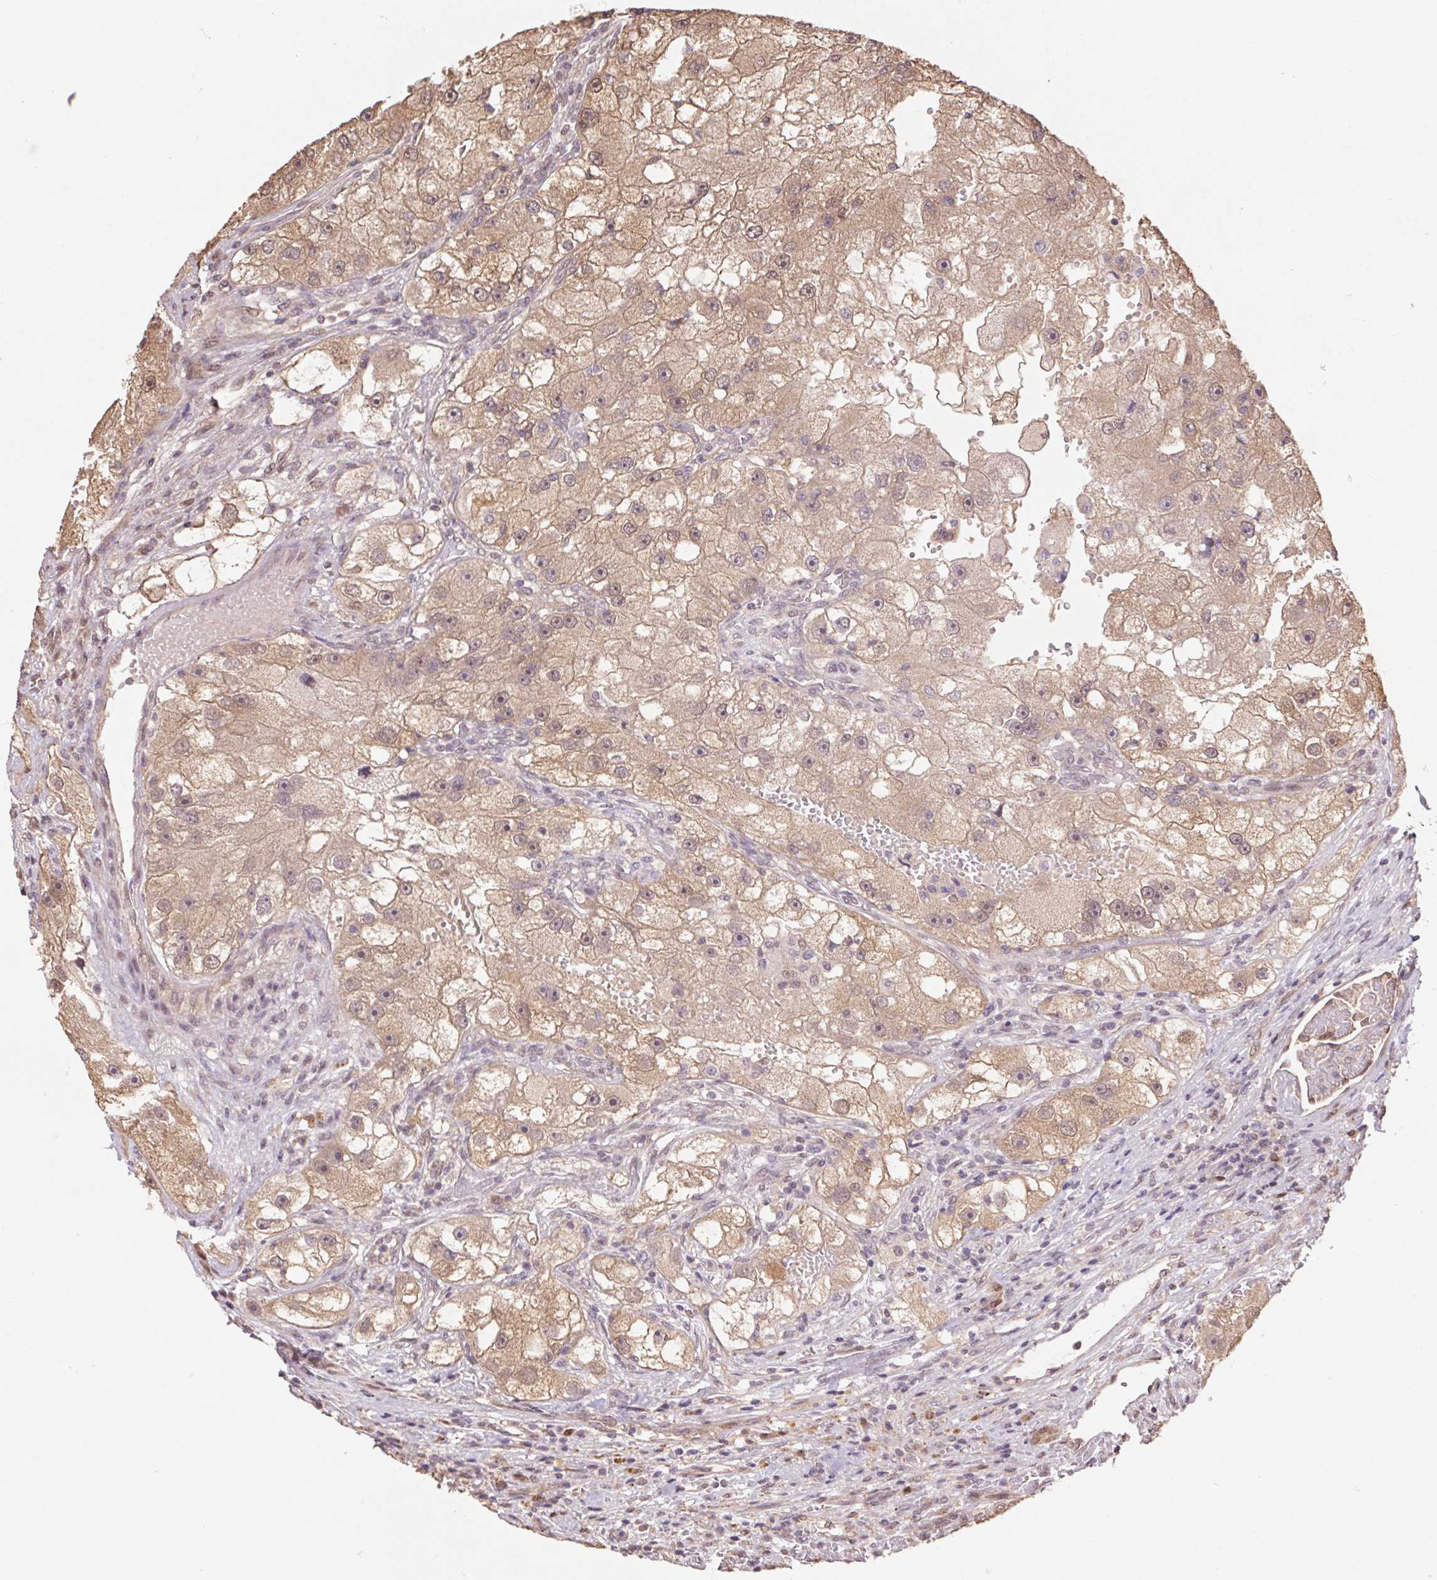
{"staining": {"intensity": "weak", "quantity": ">75%", "location": "cytoplasmic/membranous,nuclear"}, "tissue": "renal cancer", "cell_type": "Tumor cells", "image_type": "cancer", "snomed": [{"axis": "morphology", "description": "Adenocarcinoma, NOS"}, {"axis": "topography", "description": "Kidney"}], "caption": "Immunohistochemistry micrograph of renal cancer stained for a protein (brown), which exhibits low levels of weak cytoplasmic/membranous and nuclear positivity in about >75% of tumor cells.", "gene": "CUTA", "patient": {"sex": "male", "age": 63}}